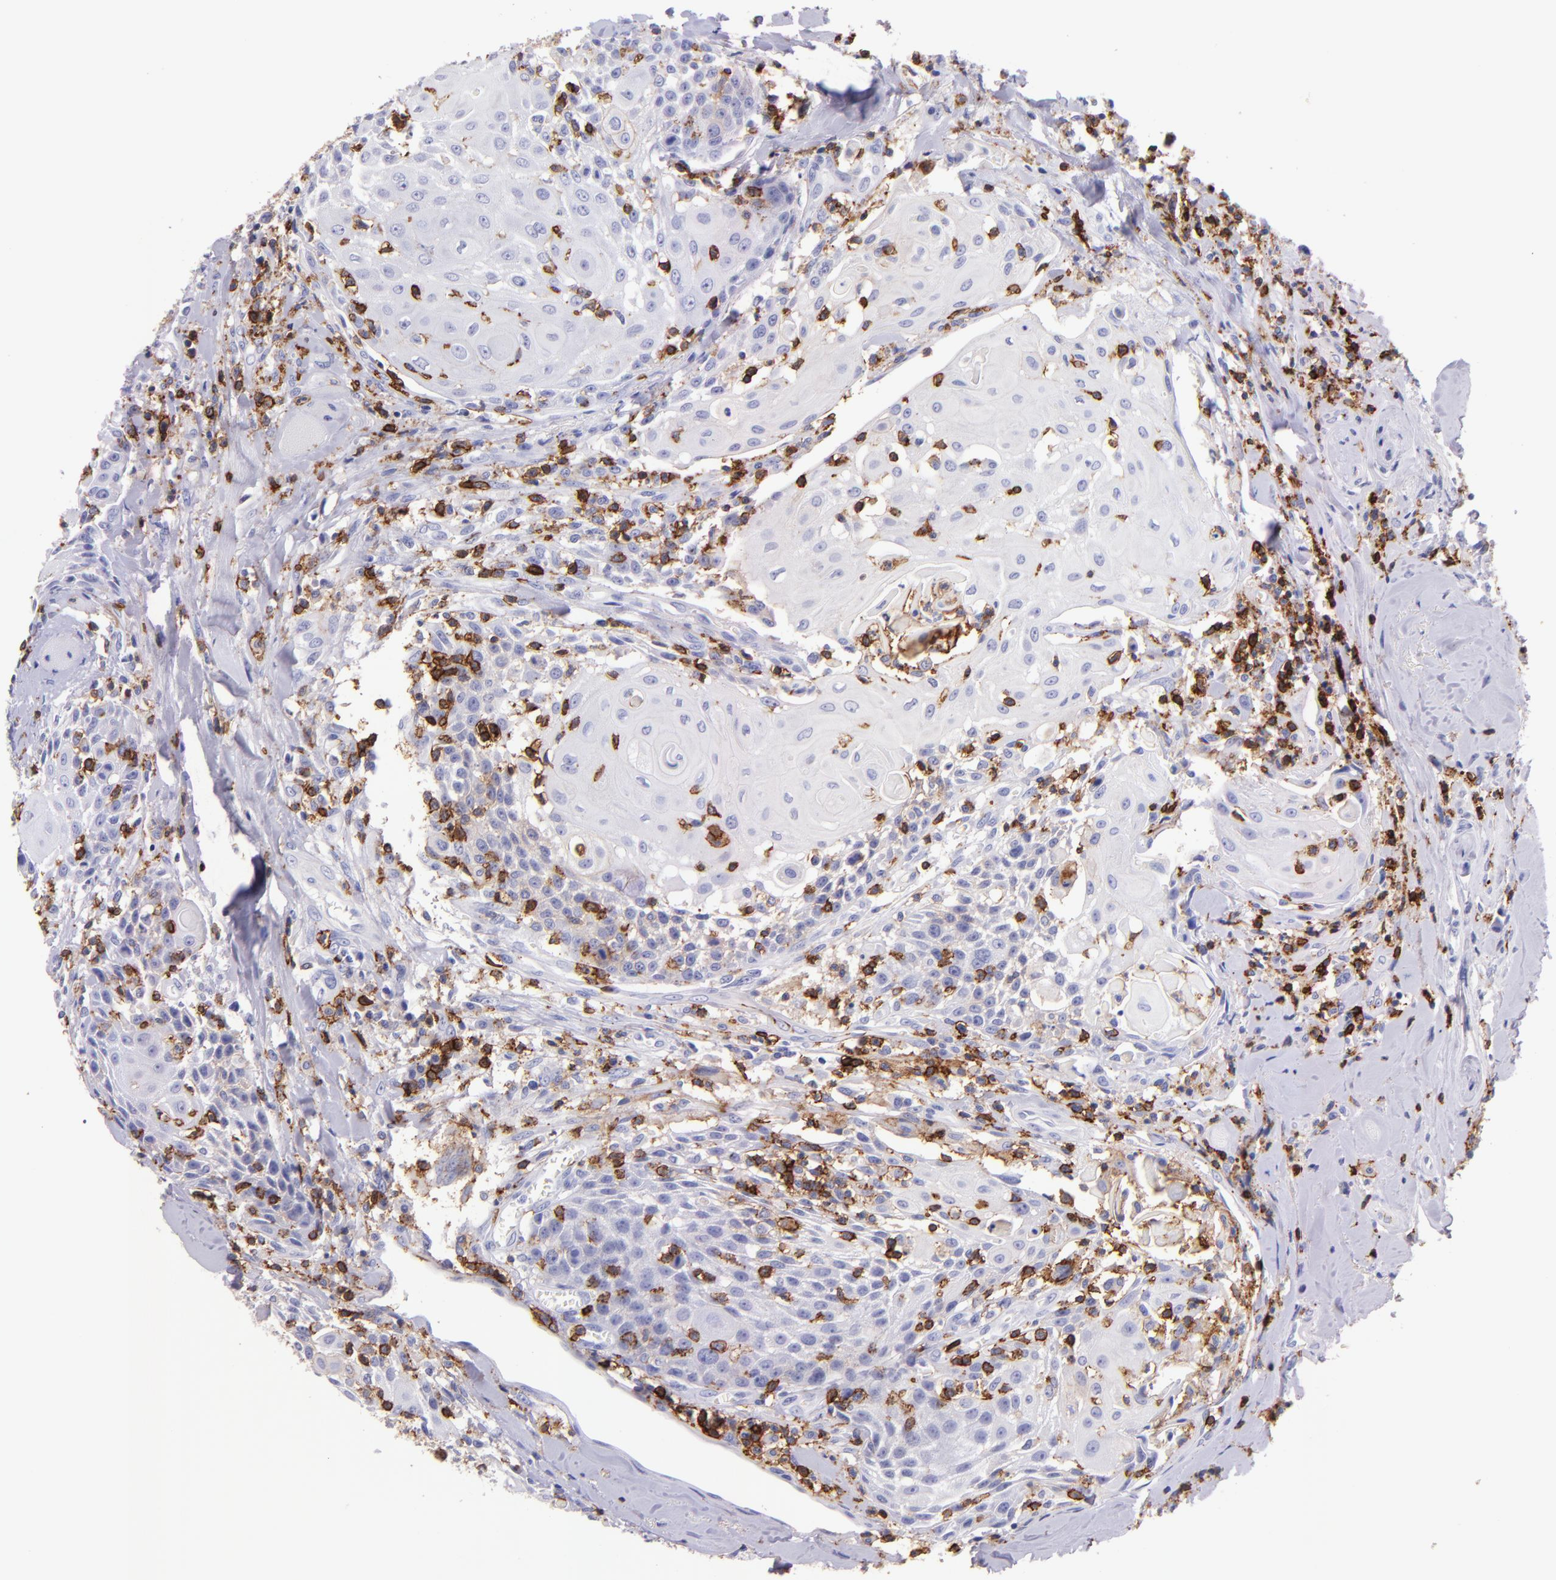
{"staining": {"intensity": "negative", "quantity": "none", "location": "none"}, "tissue": "head and neck cancer", "cell_type": "Tumor cells", "image_type": "cancer", "snomed": [{"axis": "morphology", "description": "Squamous cell carcinoma, NOS"}, {"axis": "topography", "description": "Oral tissue"}, {"axis": "topography", "description": "Head-Neck"}], "caption": "Immunohistochemistry photomicrograph of neoplastic tissue: head and neck cancer (squamous cell carcinoma) stained with DAB (3,3'-diaminobenzidine) displays no significant protein expression in tumor cells.", "gene": "SPN", "patient": {"sex": "female", "age": 82}}